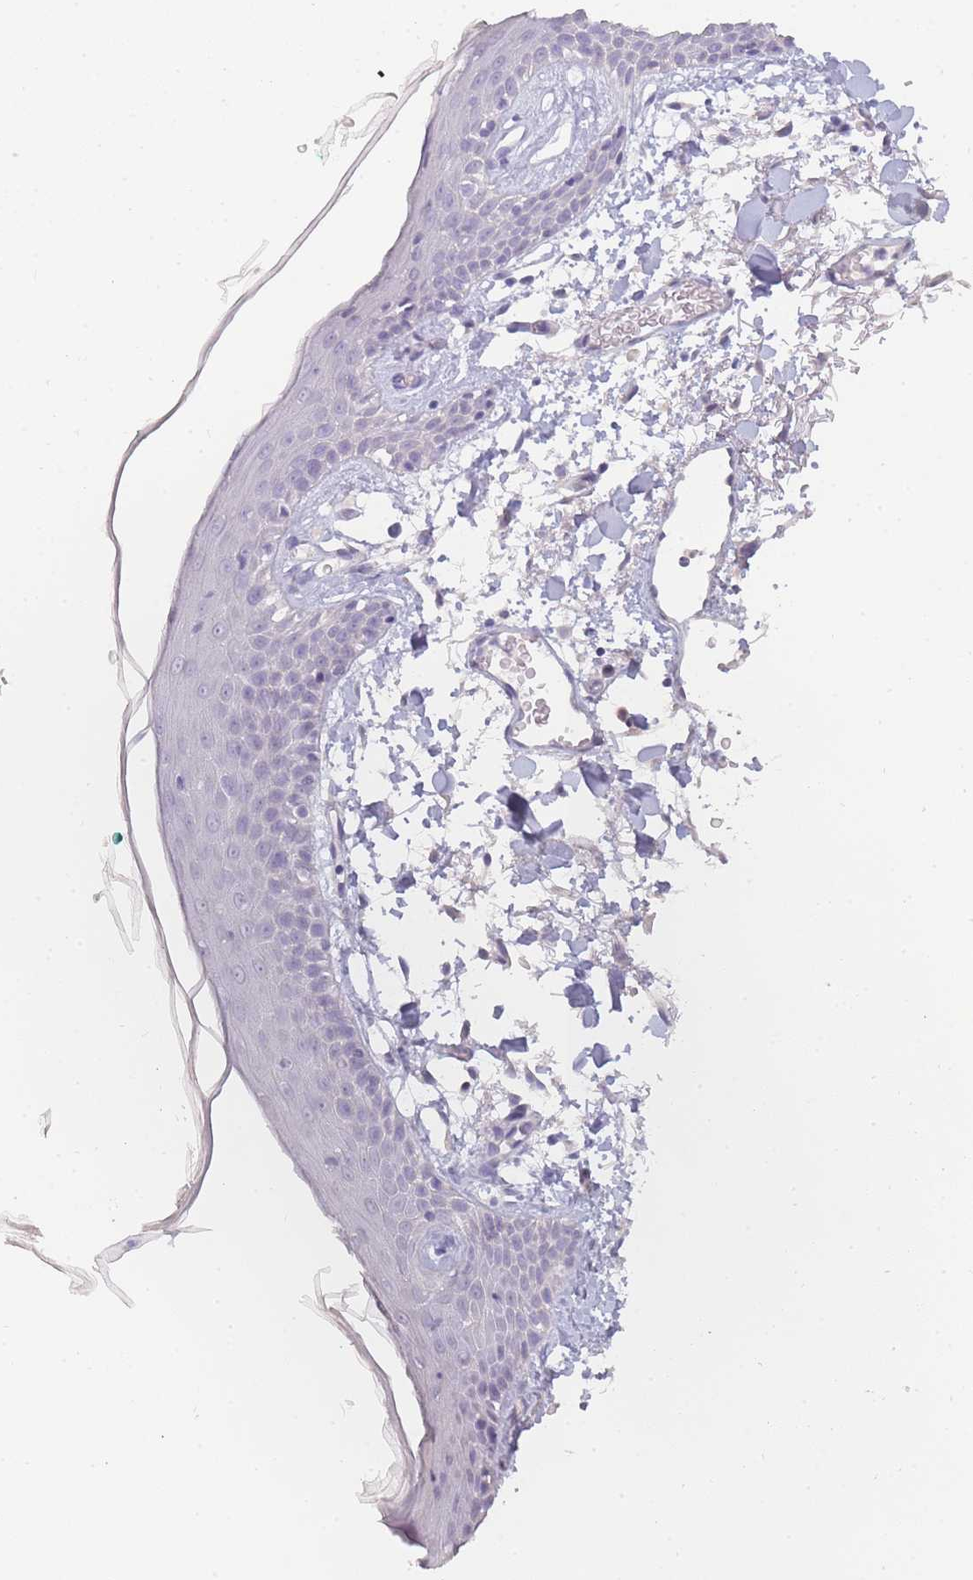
{"staining": {"intensity": "negative", "quantity": "none", "location": "none"}, "tissue": "skin", "cell_type": "Fibroblasts", "image_type": "normal", "snomed": [{"axis": "morphology", "description": "Normal tissue, NOS"}, {"axis": "topography", "description": "Skin"}], "caption": "Immunohistochemistry (IHC) histopathology image of unremarkable skin: human skin stained with DAB (3,3'-diaminobenzidine) demonstrates no significant protein staining in fibroblasts.", "gene": "INS", "patient": {"sex": "male", "age": 79}}